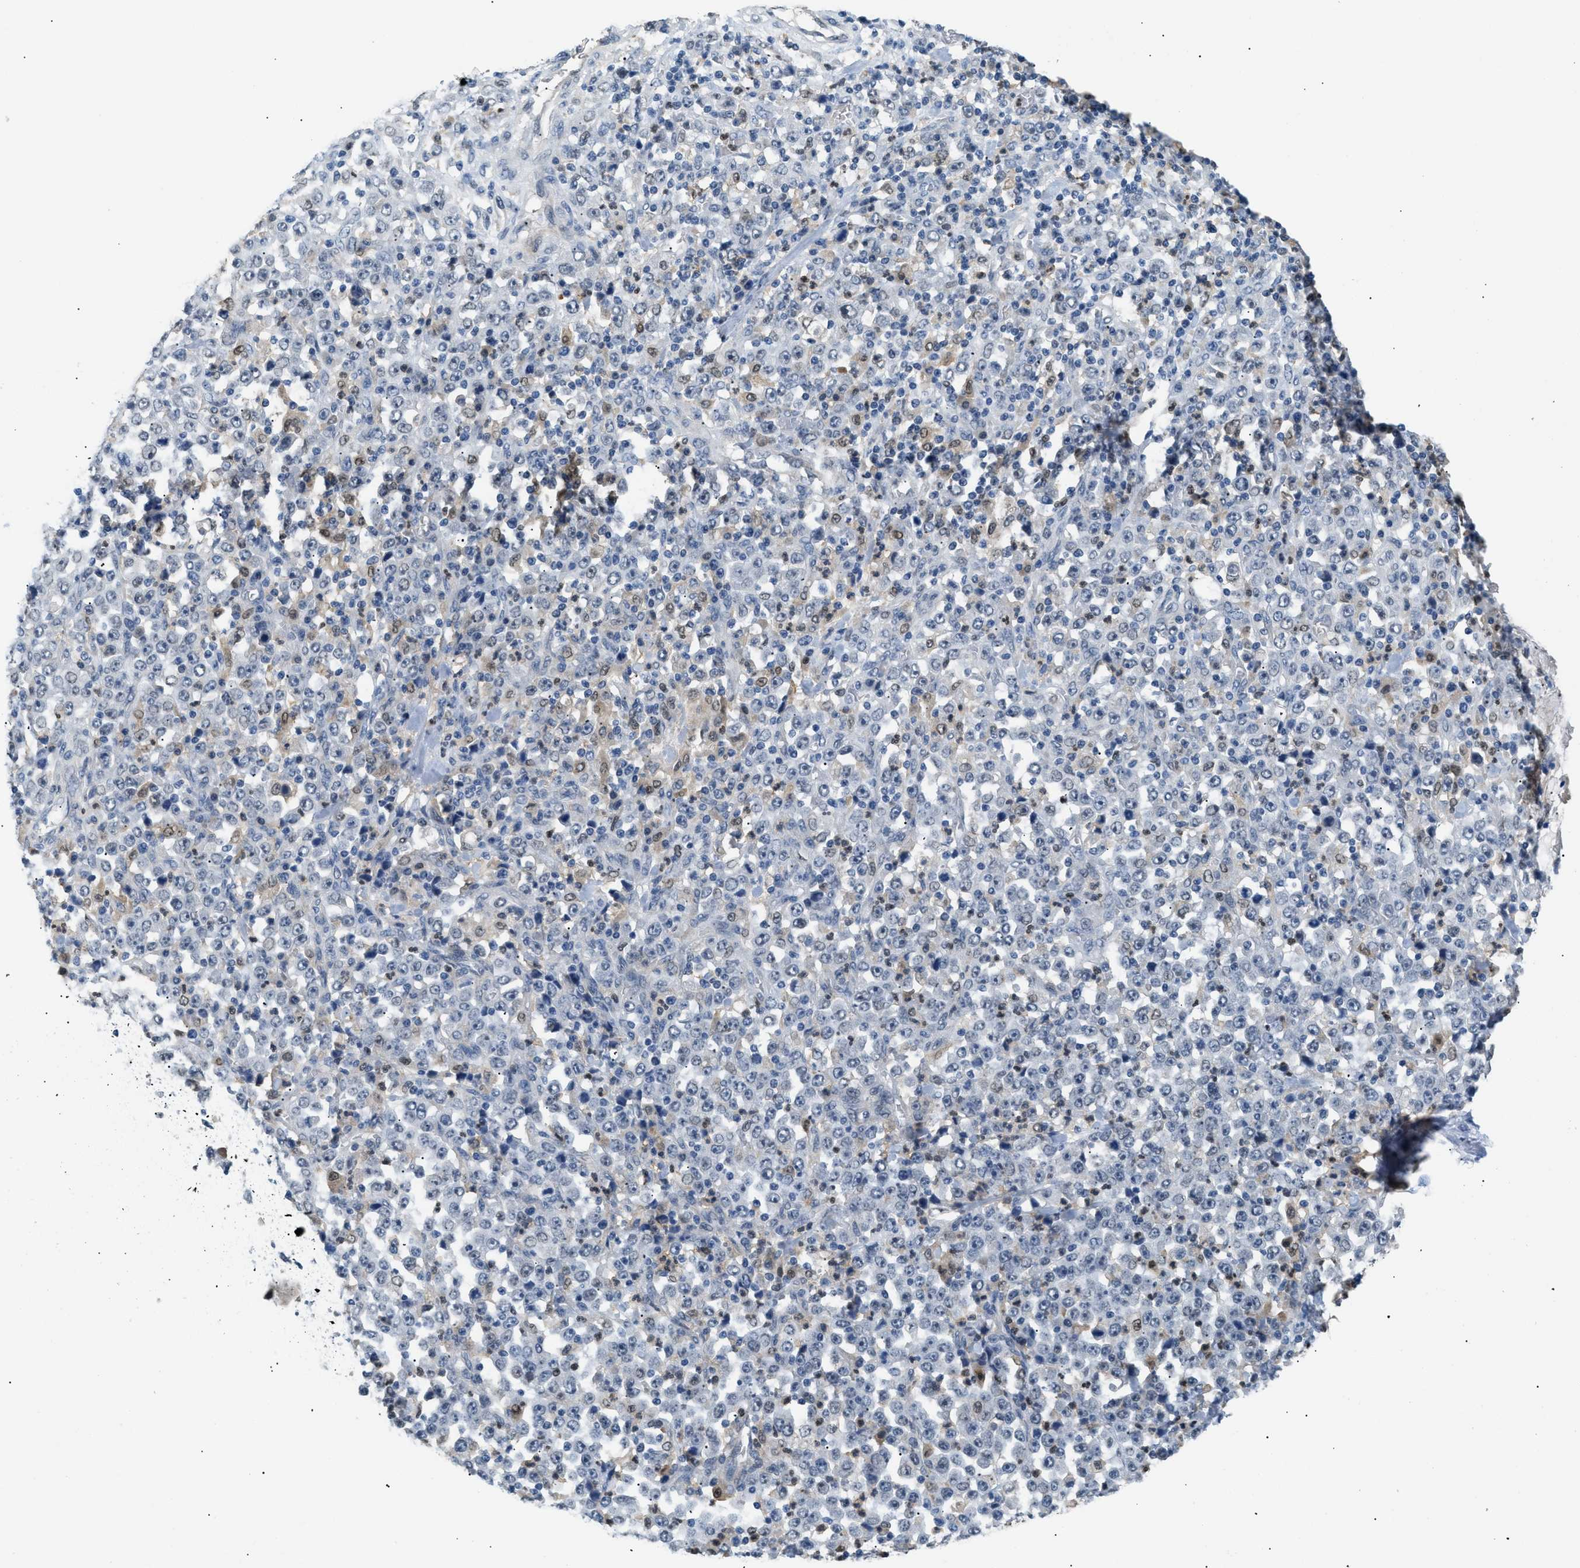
{"staining": {"intensity": "negative", "quantity": "none", "location": "none"}, "tissue": "stomach cancer", "cell_type": "Tumor cells", "image_type": "cancer", "snomed": [{"axis": "morphology", "description": "Normal tissue, NOS"}, {"axis": "morphology", "description": "Adenocarcinoma, NOS"}, {"axis": "topography", "description": "Stomach, upper"}, {"axis": "topography", "description": "Stomach"}], "caption": "IHC image of human stomach adenocarcinoma stained for a protein (brown), which reveals no staining in tumor cells. (Stains: DAB (3,3'-diaminobenzidine) IHC with hematoxylin counter stain, Microscopy: brightfield microscopy at high magnification).", "gene": "AKR1A1", "patient": {"sex": "male", "age": 59}}